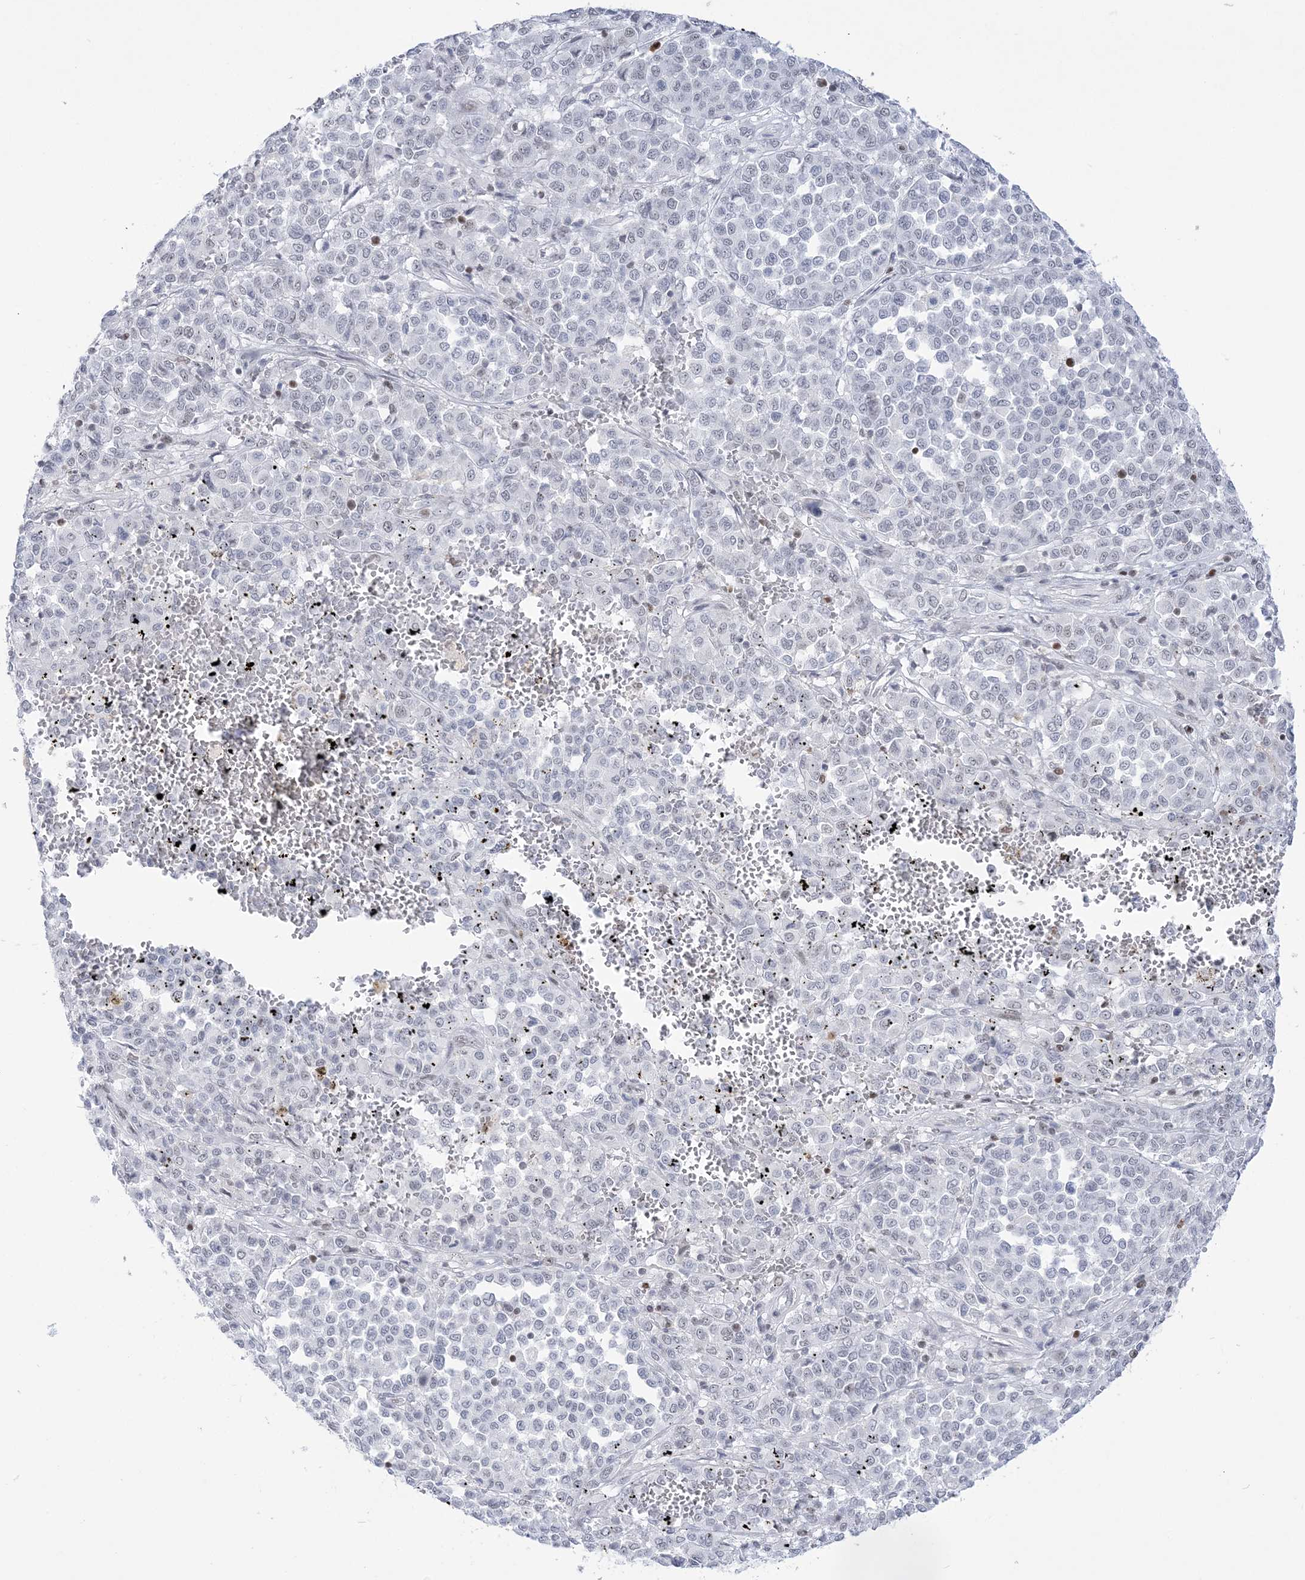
{"staining": {"intensity": "negative", "quantity": "none", "location": "none"}, "tissue": "melanoma", "cell_type": "Tumor cells", "image_type": "cancer", "snomed": [{"axis": "morphology", "description": "Malignant melanoma, Metastatic site"}, {"axis": "topography", "description": "Pancreas"}], "caption": "DAB (3,3'-diaminobenzidine) immunohistochemical staining of melanoma shows no significant expression in tumor cells.", "gene": "DDX21", "patient": {"sex": "female", "age": 30}}